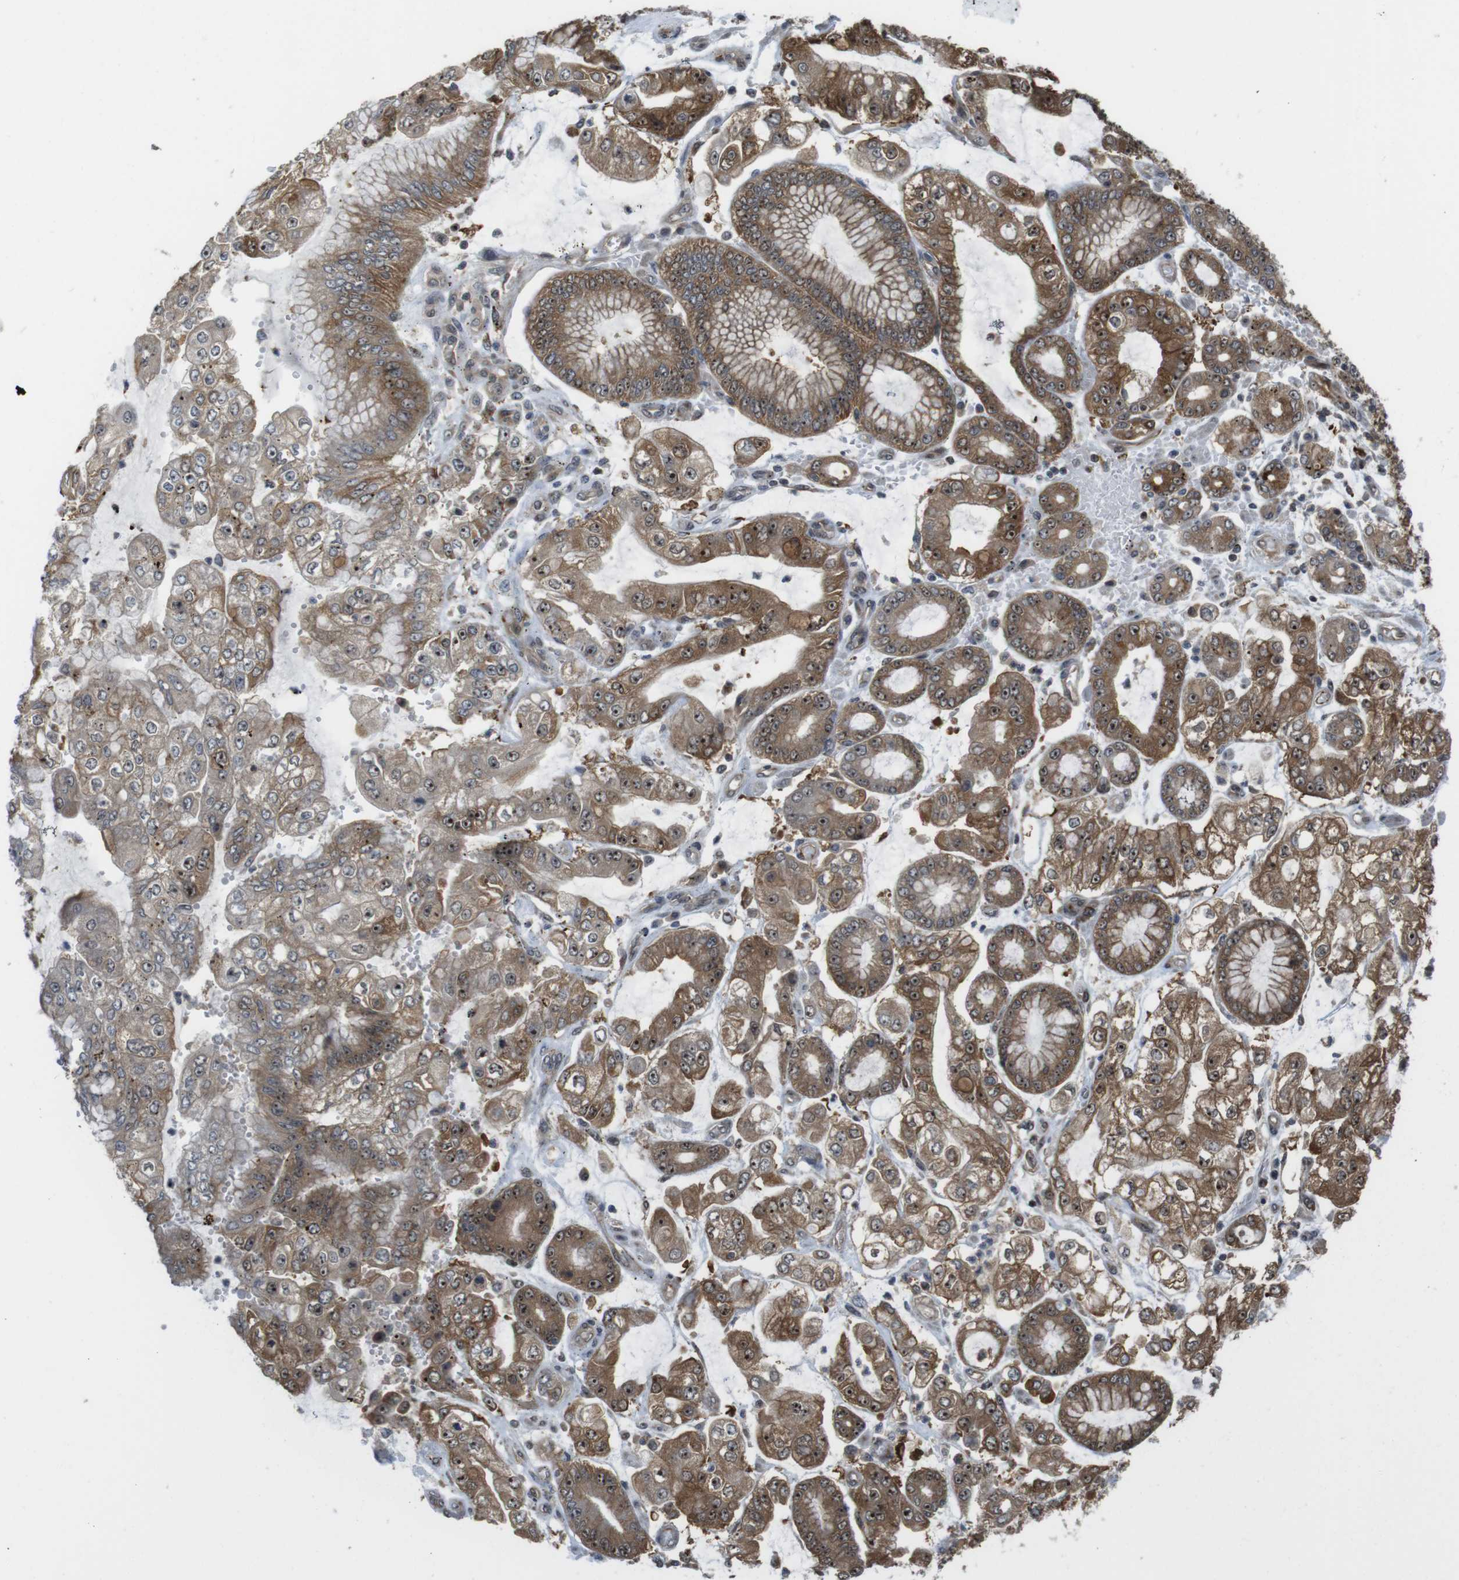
{"staining": {"intensity": "strong", "quantity": ">75%", "location": "cytoplasmic/membranous,nuclear"}, "tissue": "stomach cancer", "cell_type": "Tumor cells", "image_type": "cancer", "snomed": [{"axis": "morphology", "description": "Adenocarcinoma, NOS"}, {"axis": "topography", "description": "Stomach"}], "caption": "The immunohistochemical stain shows strong cytoplasmic/membranous and nuclear expression in tumor cells of stomach cancer tissue.", "gene": "CC2D1A", "patient": {"sex": "male", "age": 76}}